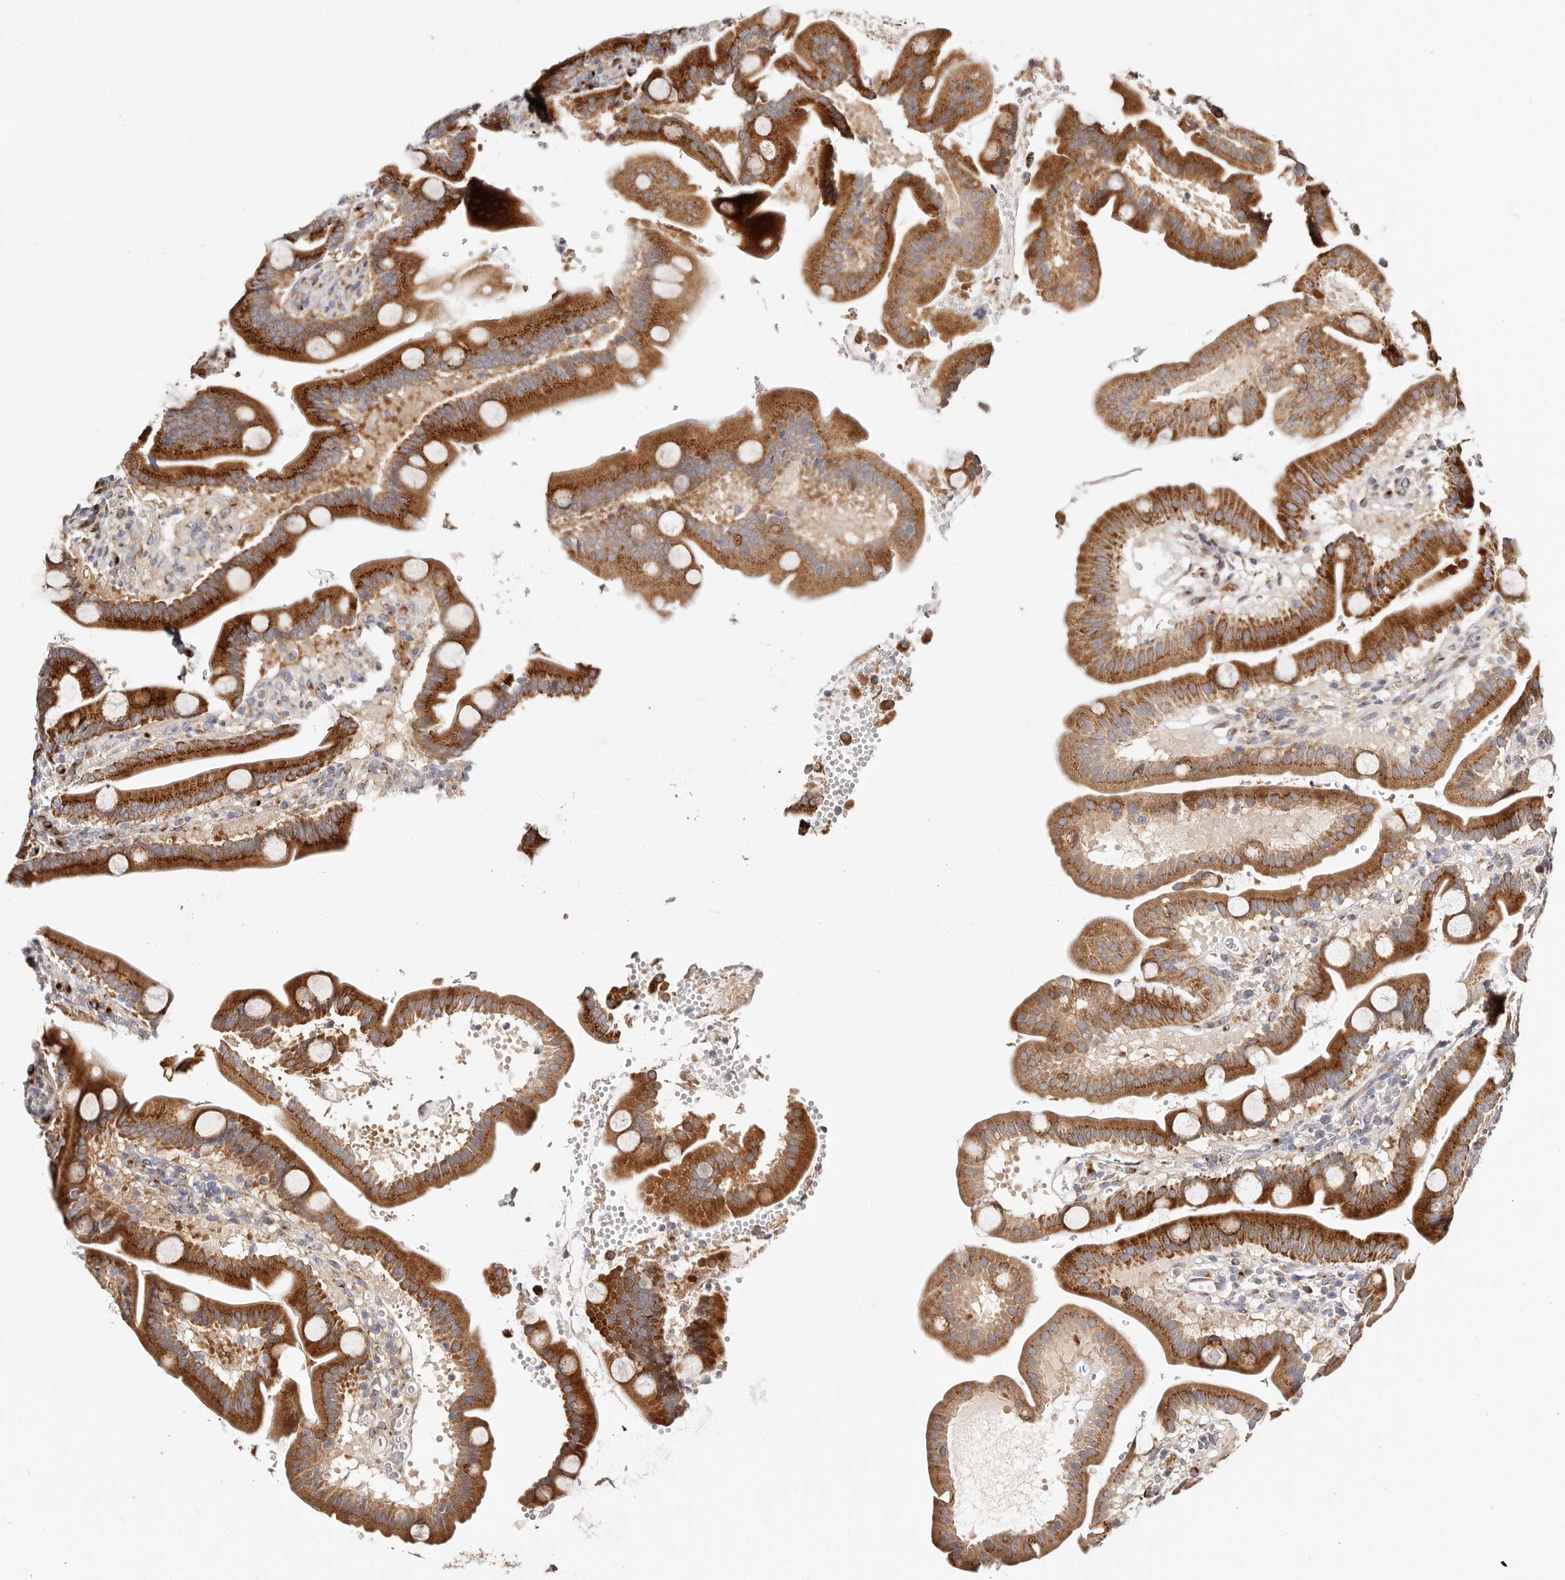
{"staining": {"intensity": "strong", "quantity": ">75%", "location": "cytoplasmic/membranous"}, "tissue": "duodenum", "cell_type": "Glandular cells", "image_type": "normal", "snomed": [{"axis": "morphology", "description": "Normal tissue, NOS"}, {"axis": "topography", "description": "Duodenum"}], "caption": "Immunohistochemical staining of unremarkable duodenum exhibits strong cytoplasmic/membranous protein staining in about >75% of glandular cells.", "gene": "MAPK6", "patient": {"sex": "male", "age": 54}}